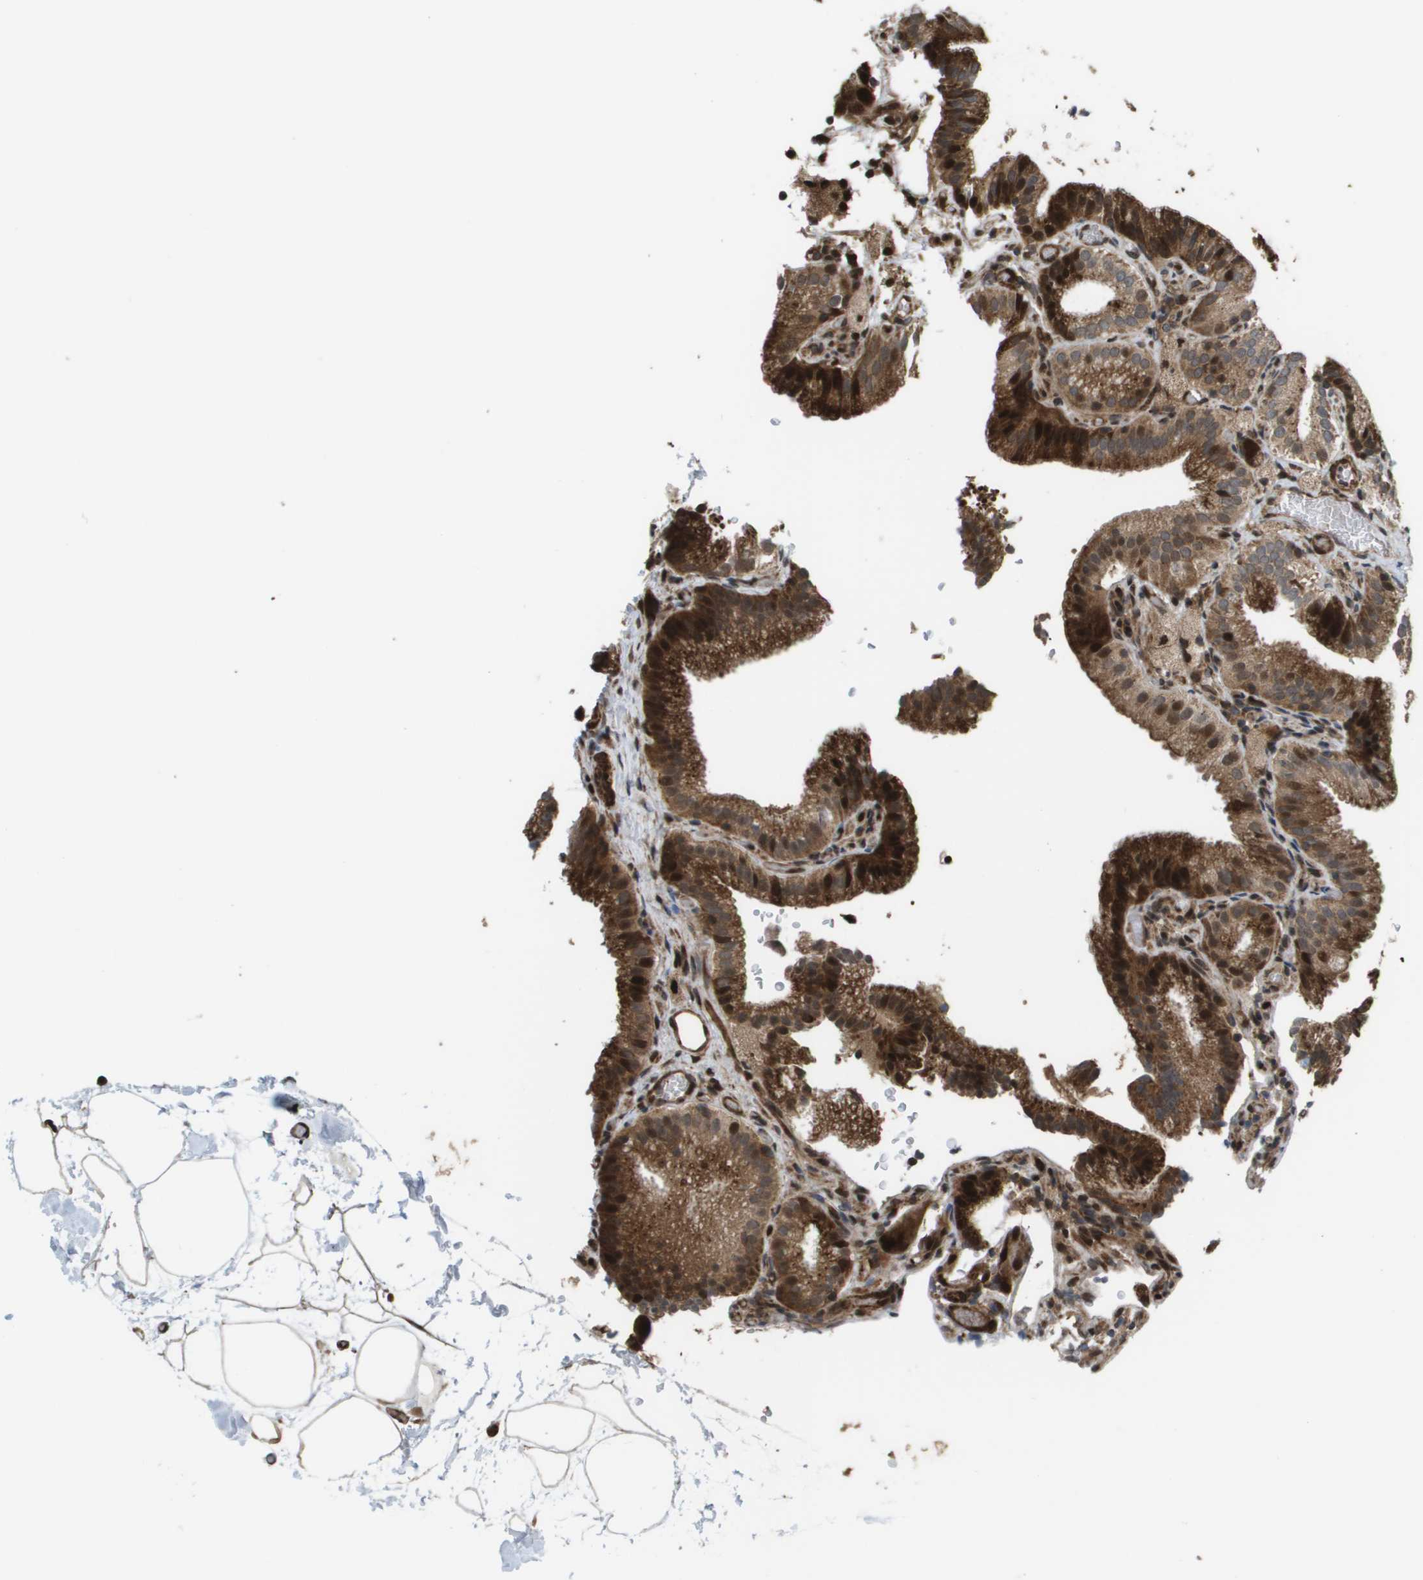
{"staining": {"intensity": "strong", "quantity": ">75%", "location": "cytoplasmic/membranous,nuclear"}, "tissue": "gallbladder", "cell_type": "Glandular cells", "image_type": "normal", "snomed": [{"axis": "morphology", "description": "Normal tissue, NOS"}, {"axis": "topography", "description": "Gallbladder"}], "caption": "Glandular cells demonstrate high levels of strong cytoplasmic/membranous,nuclear expression in approximately >75% of cells in normal human gallbladder.", "gene": "AXIN2", "patient": {"sex": "male", "age": 54}}